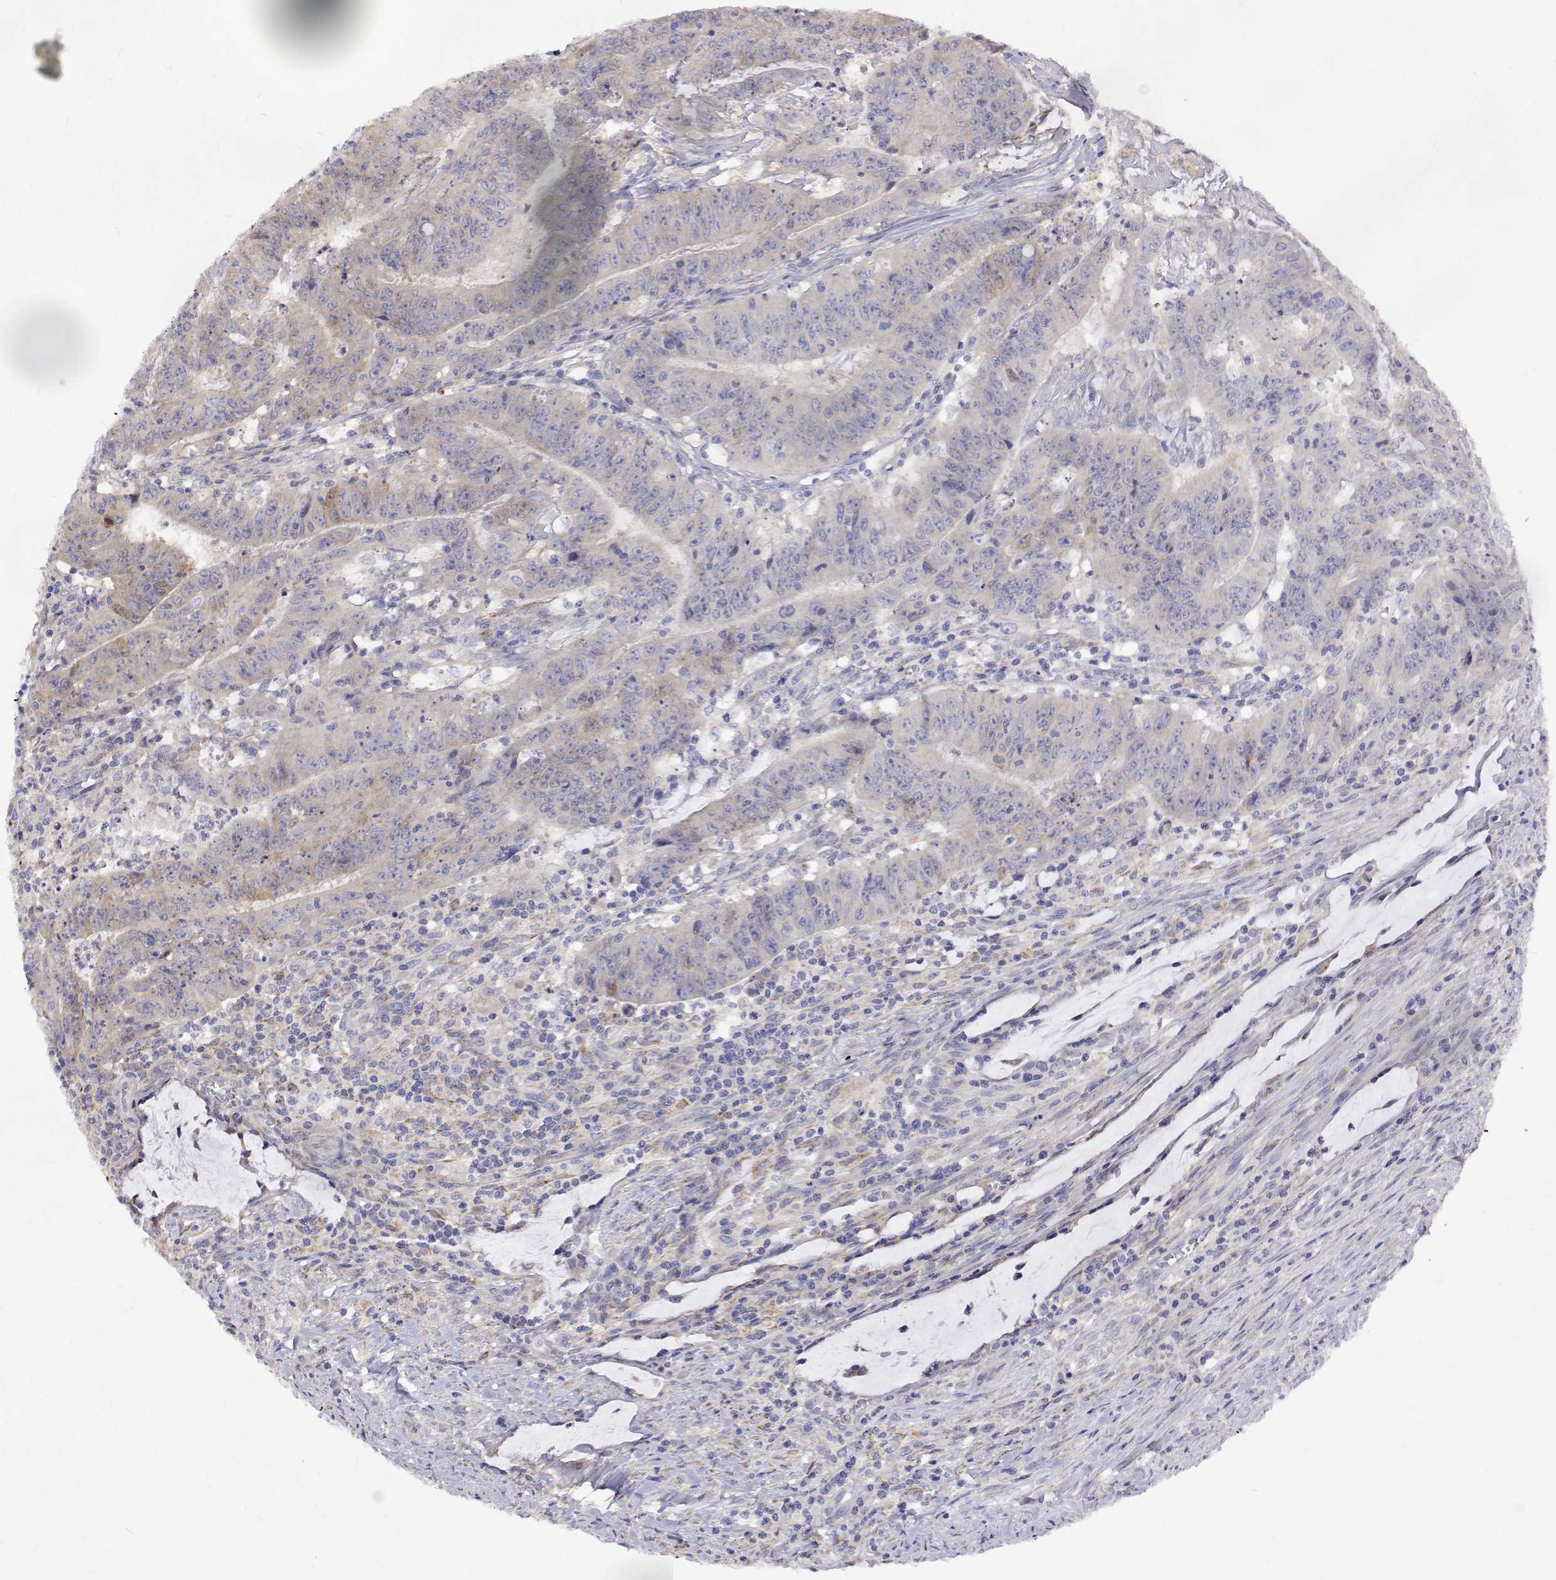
{"staining": {"intensity": "negative", "quantity": "none", "location": "none"}, "tissue": "colorectal cancer", "cell_type": "Tumor cells", "image_type": "cancer", "snomed": [{"axis": "morphology", "description": "Adenocarcinoma, NOS"}, {"axis": "topography", "description": "Colon"}], "caption": "DAB (3,3'-diaminobenzidine) immunohistochemical staining of colorectal adenocarcinoma exhibits no significant expression in tumor cells. (DAB (3,3'-diaminobenzidine) immunohistochemistry (IHC) with hematoxylin counter stain).", "gene": "PADI1", "patient": {"sex": "male", "age": 33}}